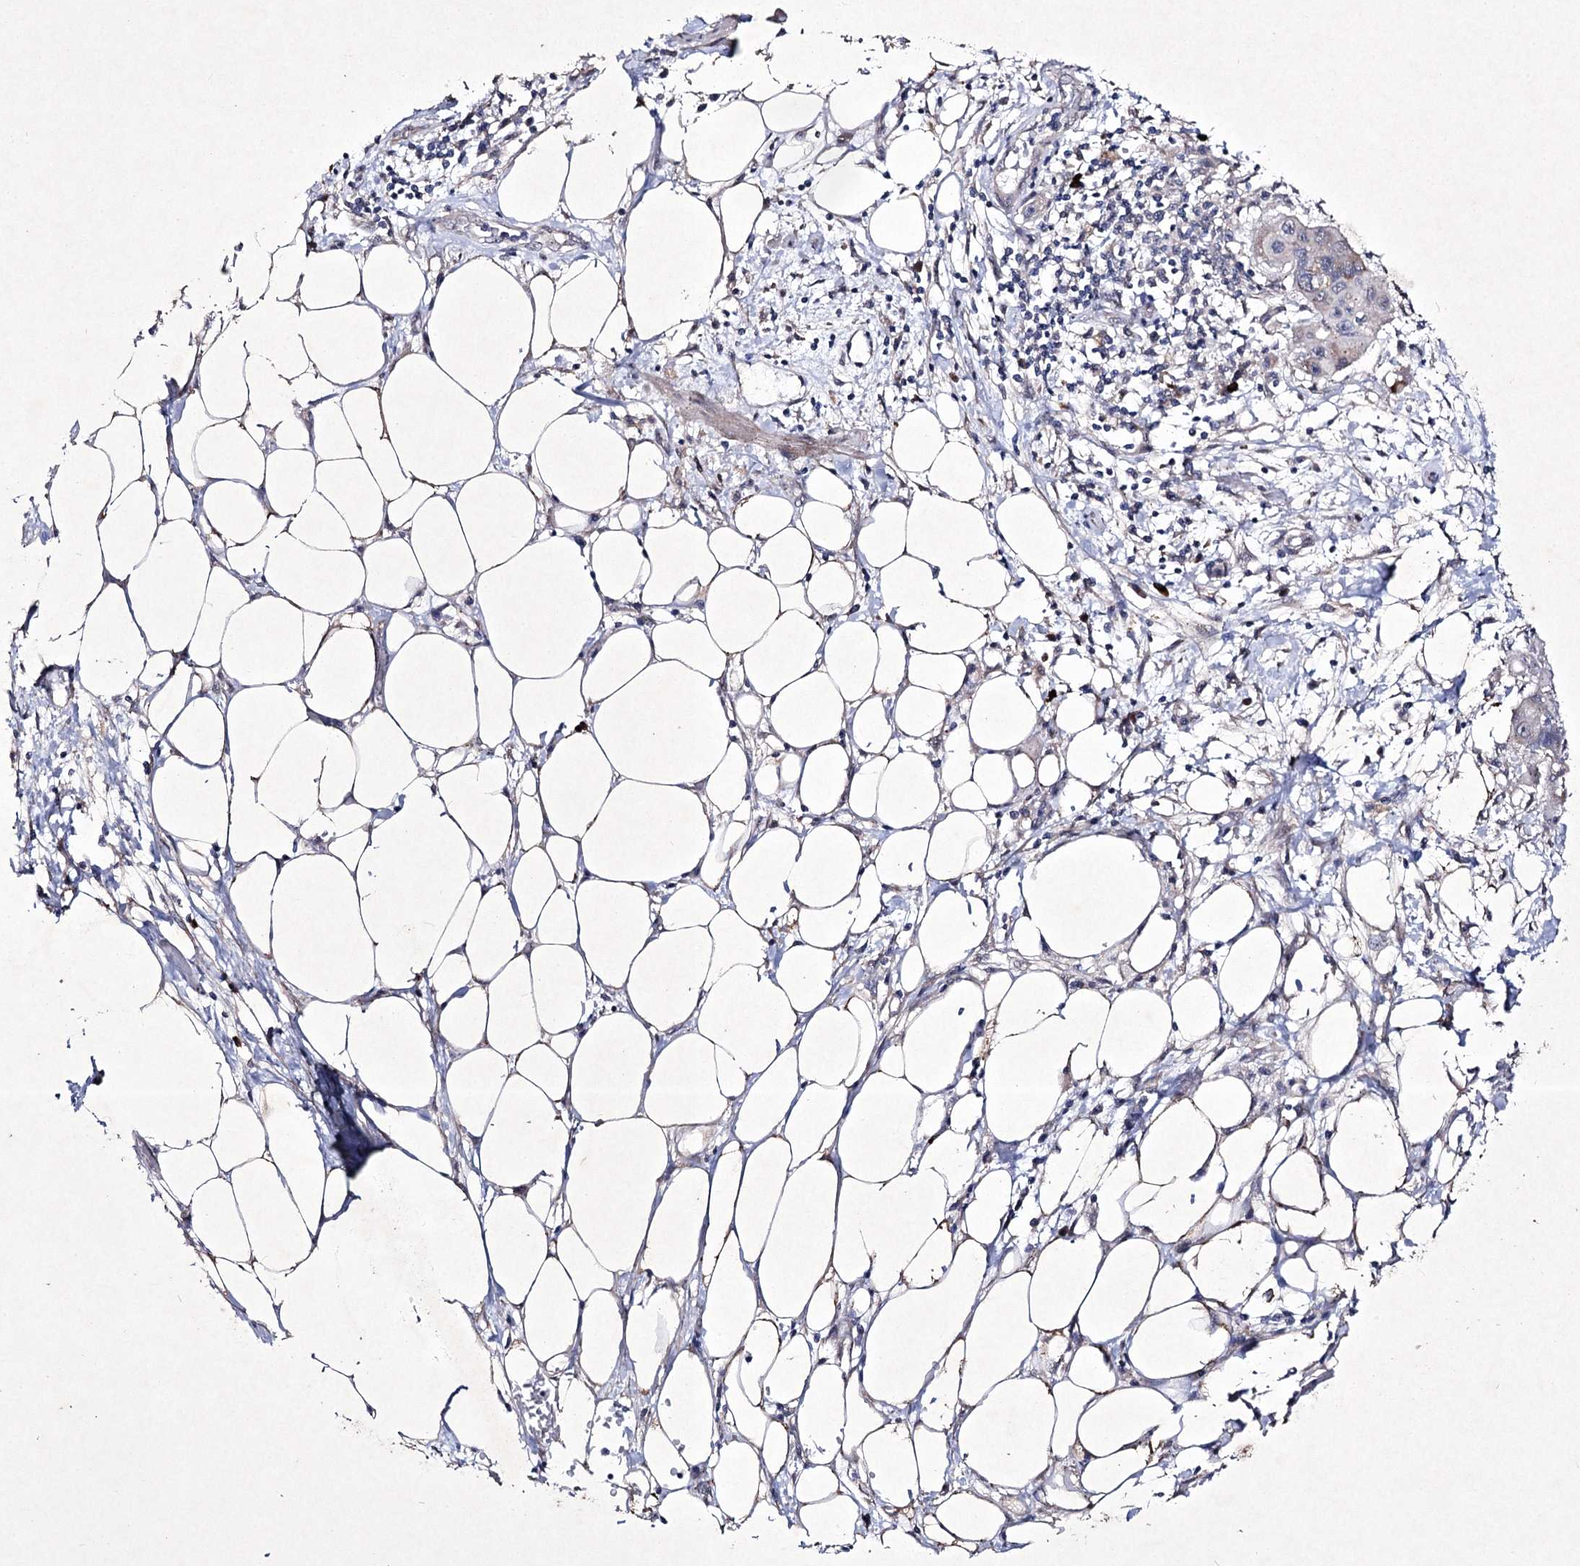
{"staining": {"intensity": "negative", "quantity": "none", "location": "none"}, "tissue": "pancreatic cancer", "cell_type": "Tumor cells", "image_type": "cancer", "snomed": [{"axis": "morphology", "description": "Adenocarcinoma, NOS"}, {"axis": "topography", "description": "Pancreas"}], "caption": "Immunohistochemical staining of pancreatic adenocarcinoma demonstrates no significant expression in tumor cells.", "gene": "SEMA4G", "patient": {"sex": "male", "age": 75}}